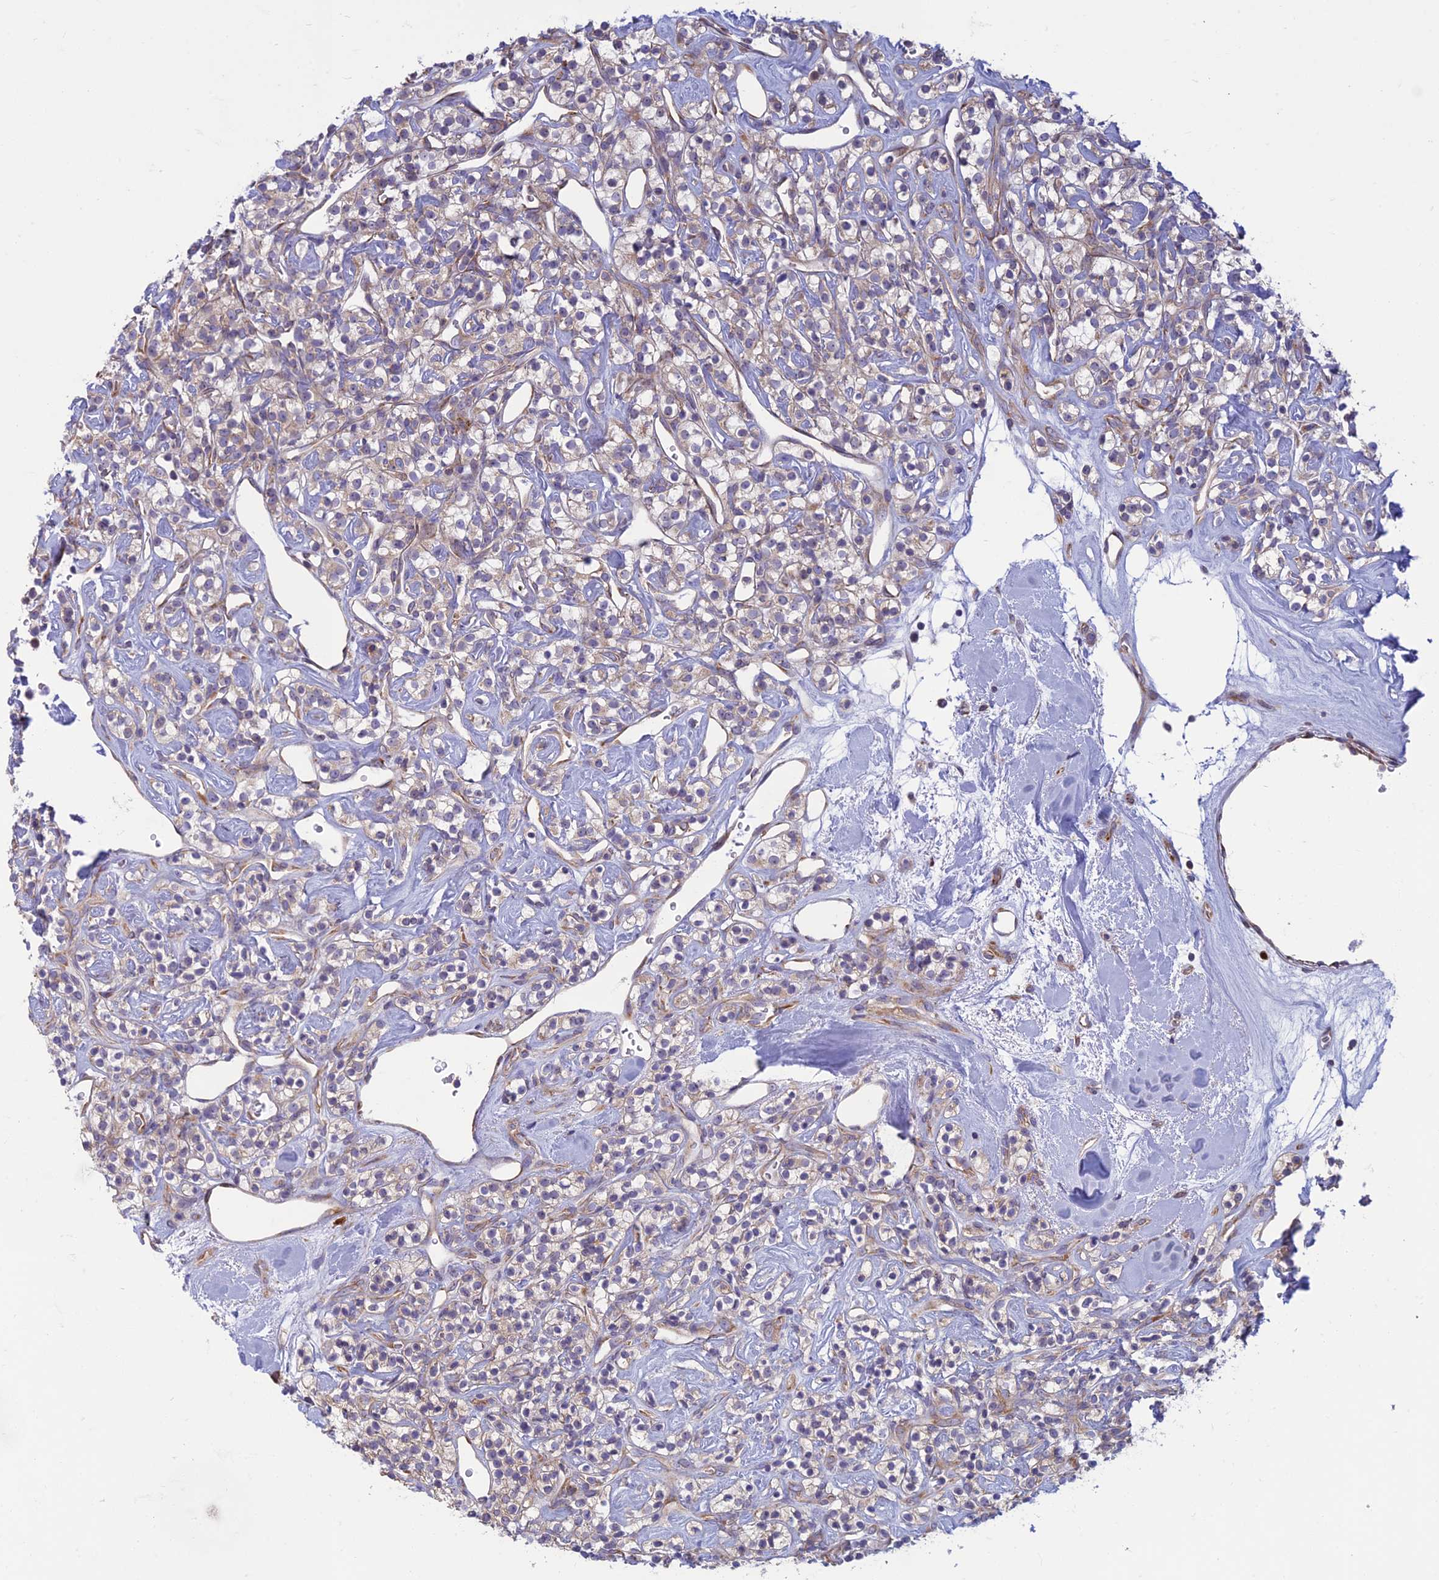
{"staining": {"intensity": "weak", "quantity": "25%-75%", "location": "cytoplasmic/membranous"}, "tissue": "renal cancer", "cell_type": "Tumor cells", "image_type": "cancer", "snomed": [{"axis": "morphology", "description": "Adenocarcinoma, NOS"}, {"axis": "topography", "description": "Kidney"}], "caption": "Immunohistochemistry (DAB) staining of renal adenocarcinoma shows weak cytoplasmic/membranous protein expression in about 25%-75% of tumor cells. (IHC, brightfield microscopy, high magnification).", "gene": "RPL17-C18orf32", "patient": {"sex": "male", "age": 77}}